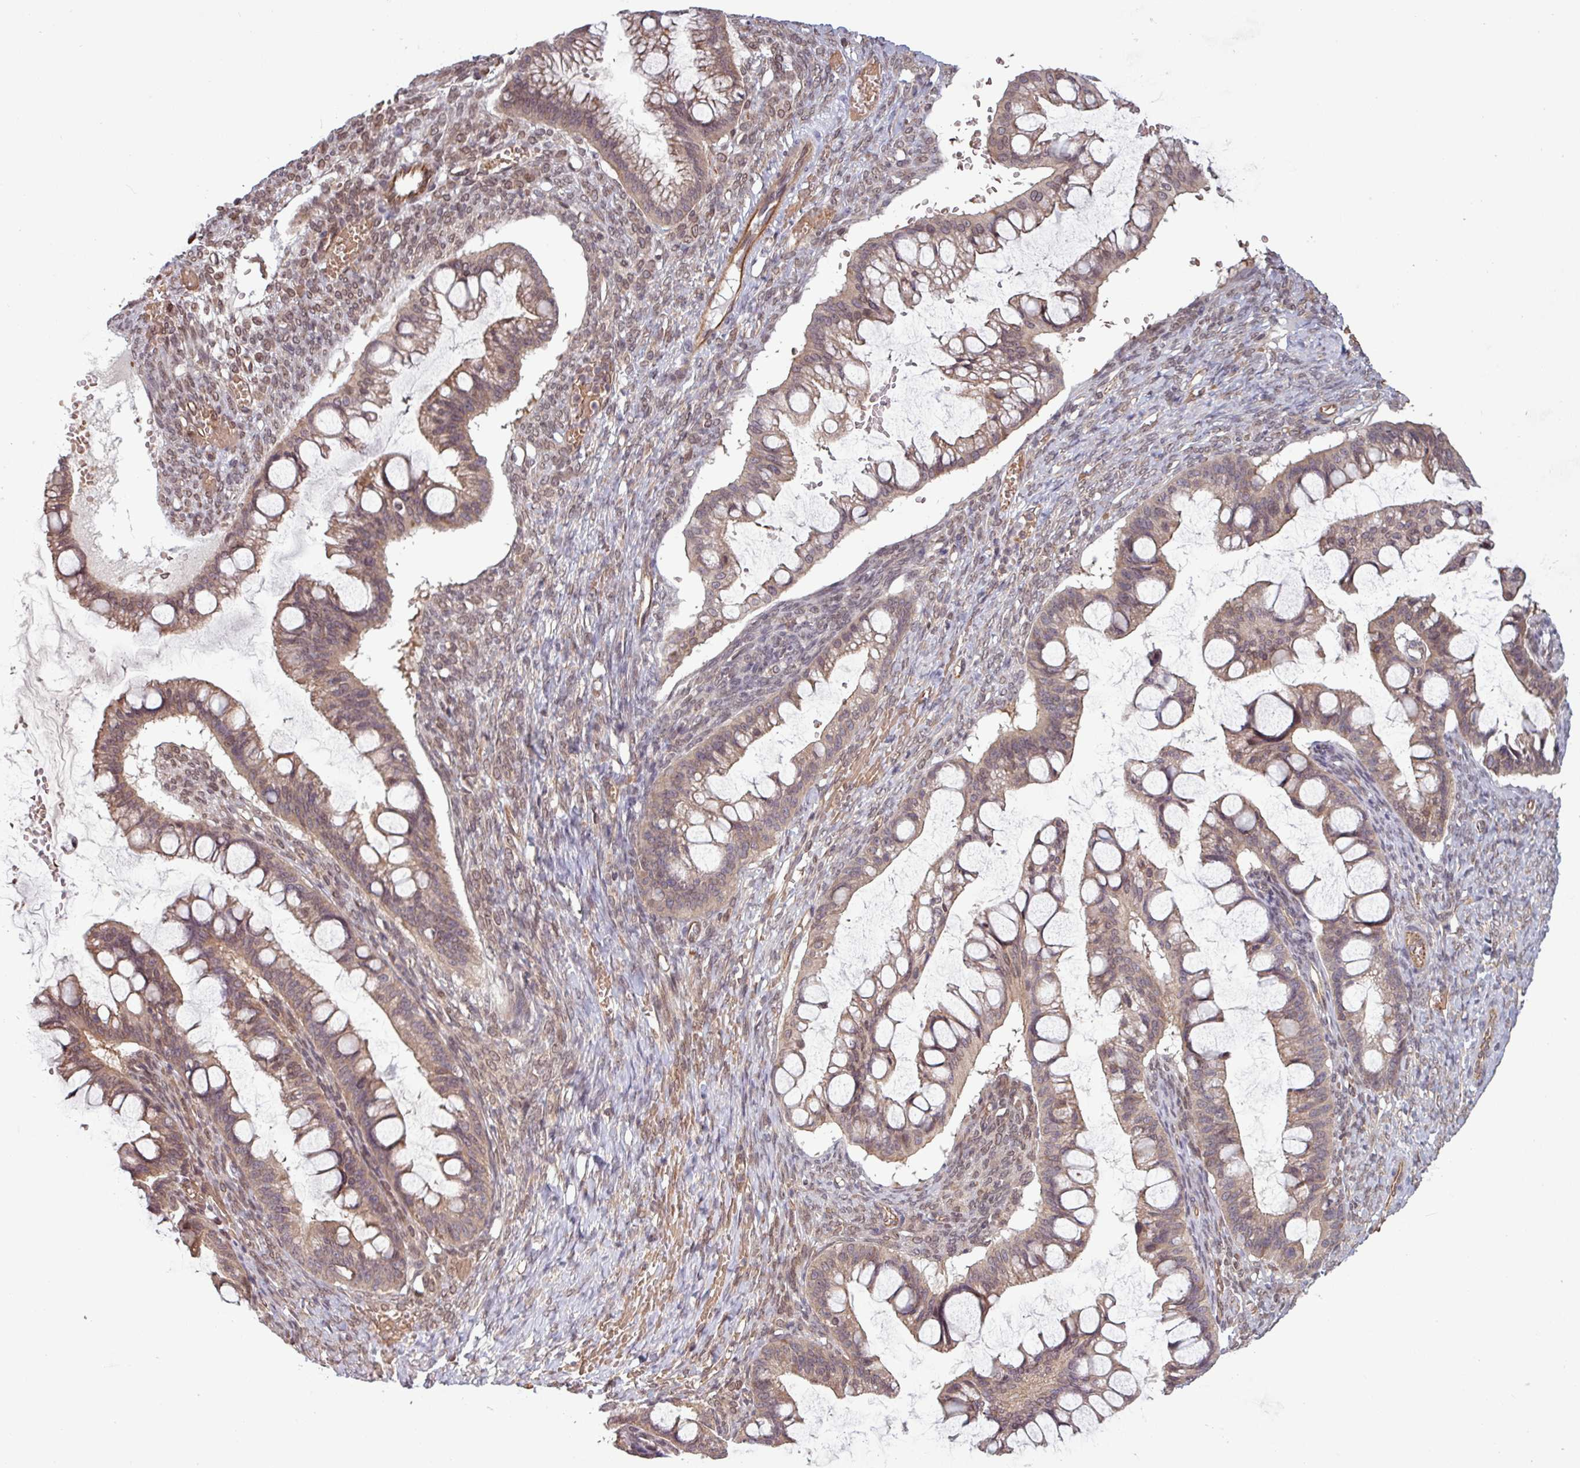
{"staining": {"intensity": "weak", "quantity": ">75%", "location": "cytoplasmic/membranous,nuclear"}, "tissue": "ovarian cancer", "cell_type": "Tumor cells", "image_type": "cancer", "snomed": [{"axis": "morphology", "description": "Cystadenocarcinoma, mucinous, NOS"}, {"axis": "topography", "description": "Ovary"}], "caption": "About >75% of tumor cells in ovarian mucinous cystadenocarcinoma demonstrate weak cytoplasmic/membranous and nuclear protein positivity as visualized by brown immunohistochemical staining.", "gene": "RBM4B", "patient": {"sex": "female", "age": 73}}